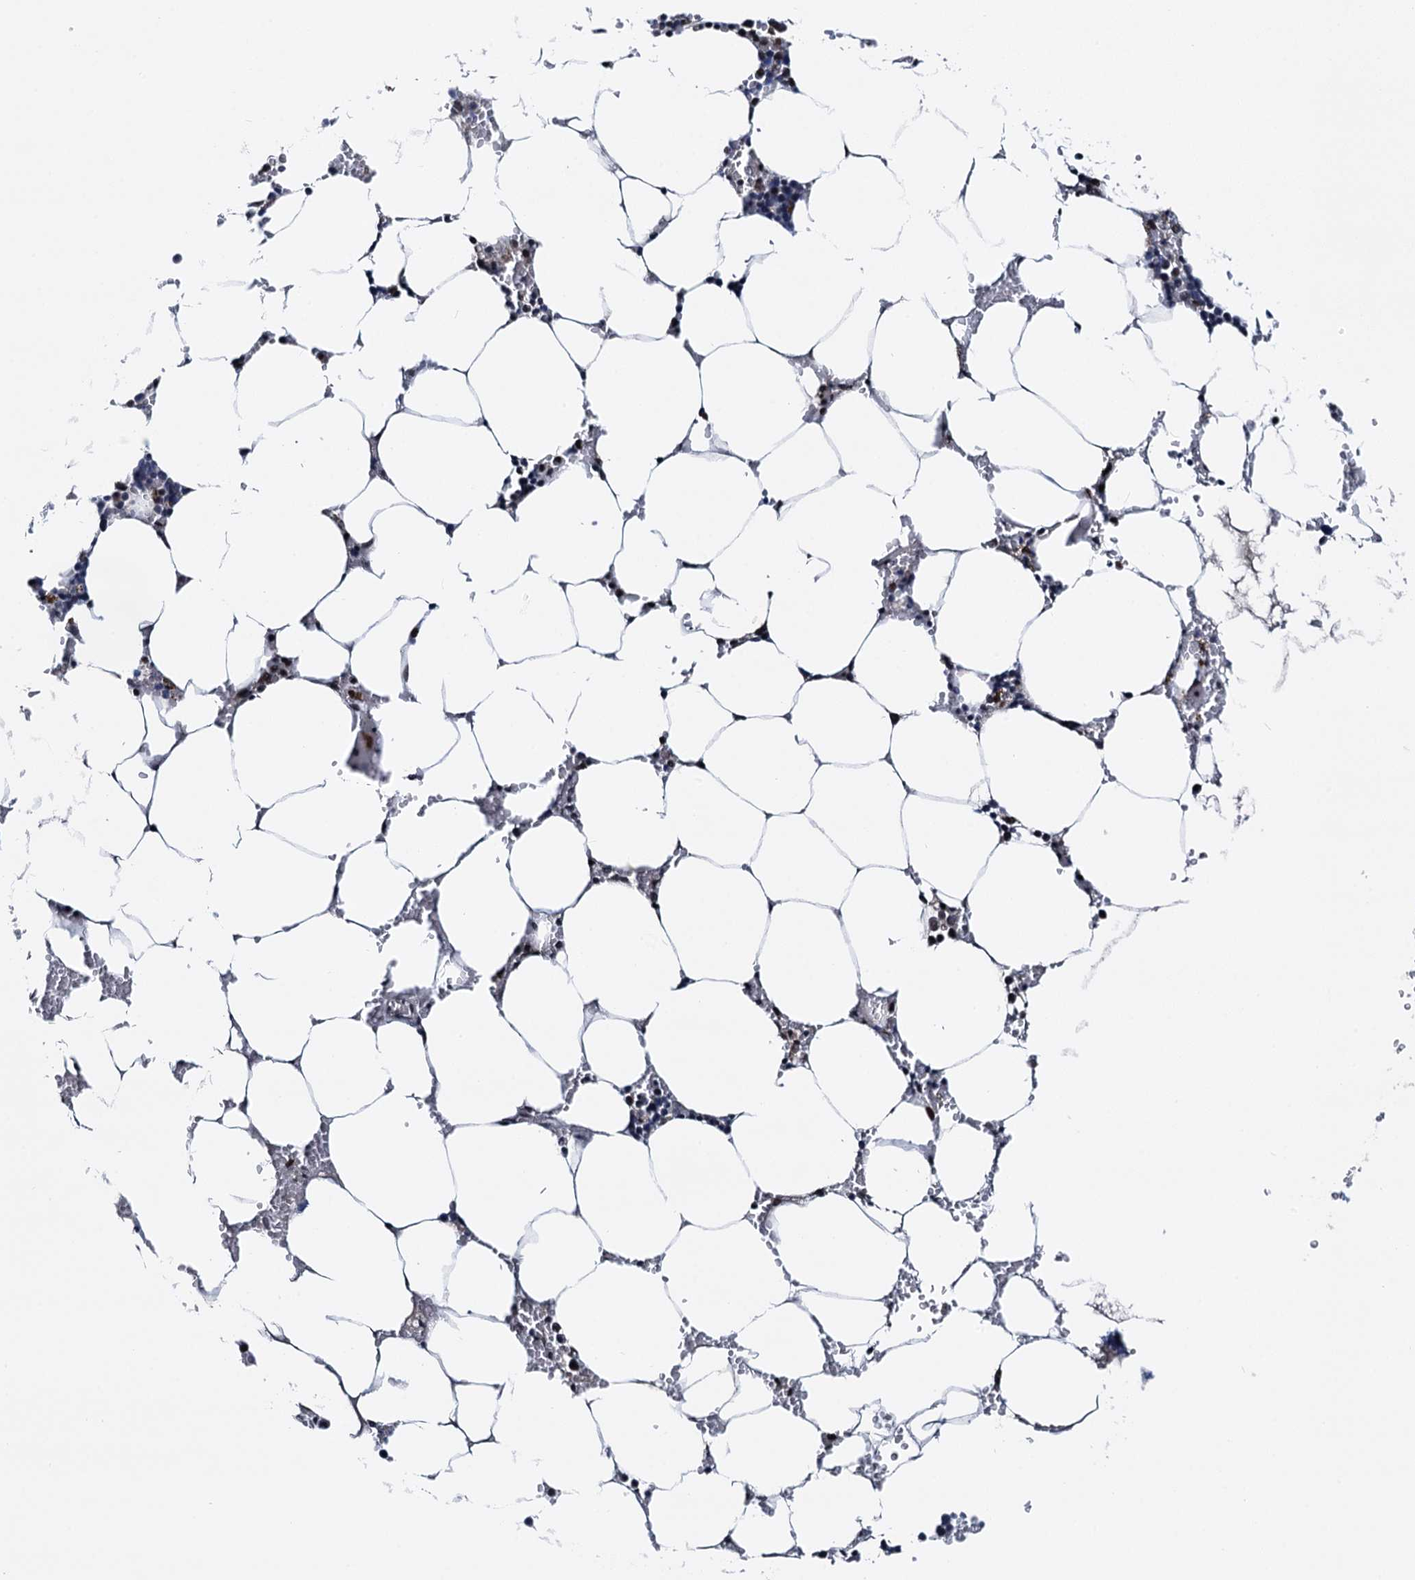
{"staining": {"intensity": "moderate", "quantity": "<25%", "location": "nuclear"}, "tissue": "bone marrow", "cell_type": "Hematopoietic cells", "image_type": "normal", "snomed": [{"axis": "morphology", "description": "Normal tissue, NOS"}, {"axis": "topography", "description": "Bone marrow"}], "caption": "This histopathology image reveals immunohistochemistry staining of normal bone marrow, with low moderate nuclear staining in about <25% of hematopoietic cells.", "gene": "RUFY2", "patient": {"sex": "male", "age": 70}}